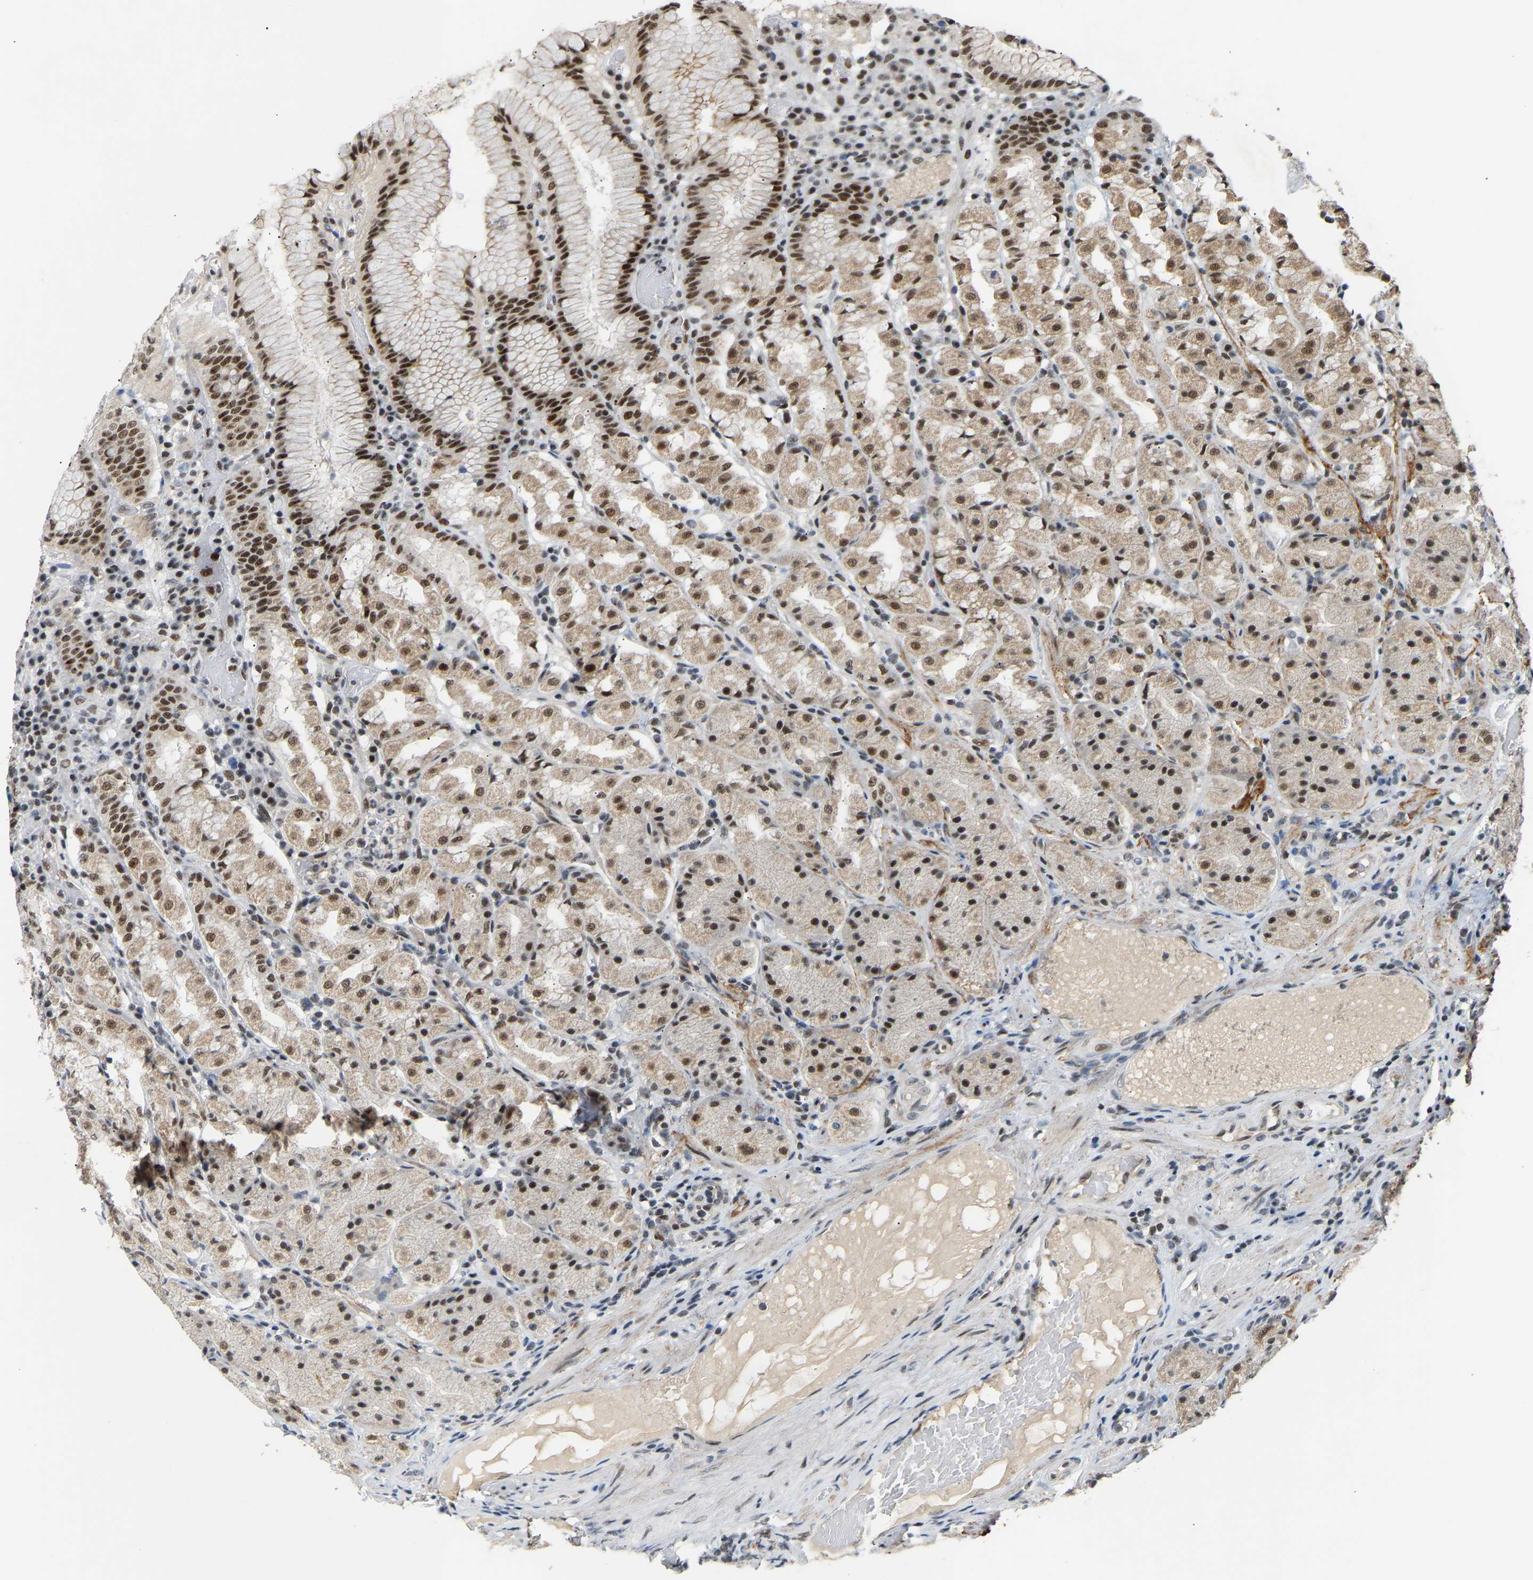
{"staining": {"intensity": "strong", "quantity": "25%-75%", "location": "nuclear"}, "tissue": "stomach", "cell_type": "Glandular cells", "image_type": "normal", "snomed": [{"axis": "morphology", "description": "Normal tissue, NOS"}, {"axis": "topography", "description": "Stomach"}, {"axis": "topography", "description": "Stomach, lower"}], "caption": "Immunohistochemistry (IHC) of unremarkable human stomach demonstrates high levels of strong nuclear staining in about 25%-75% of glandular cells.", "gene": "RBM15", "patient": {"sex": "female", "age": 56}}